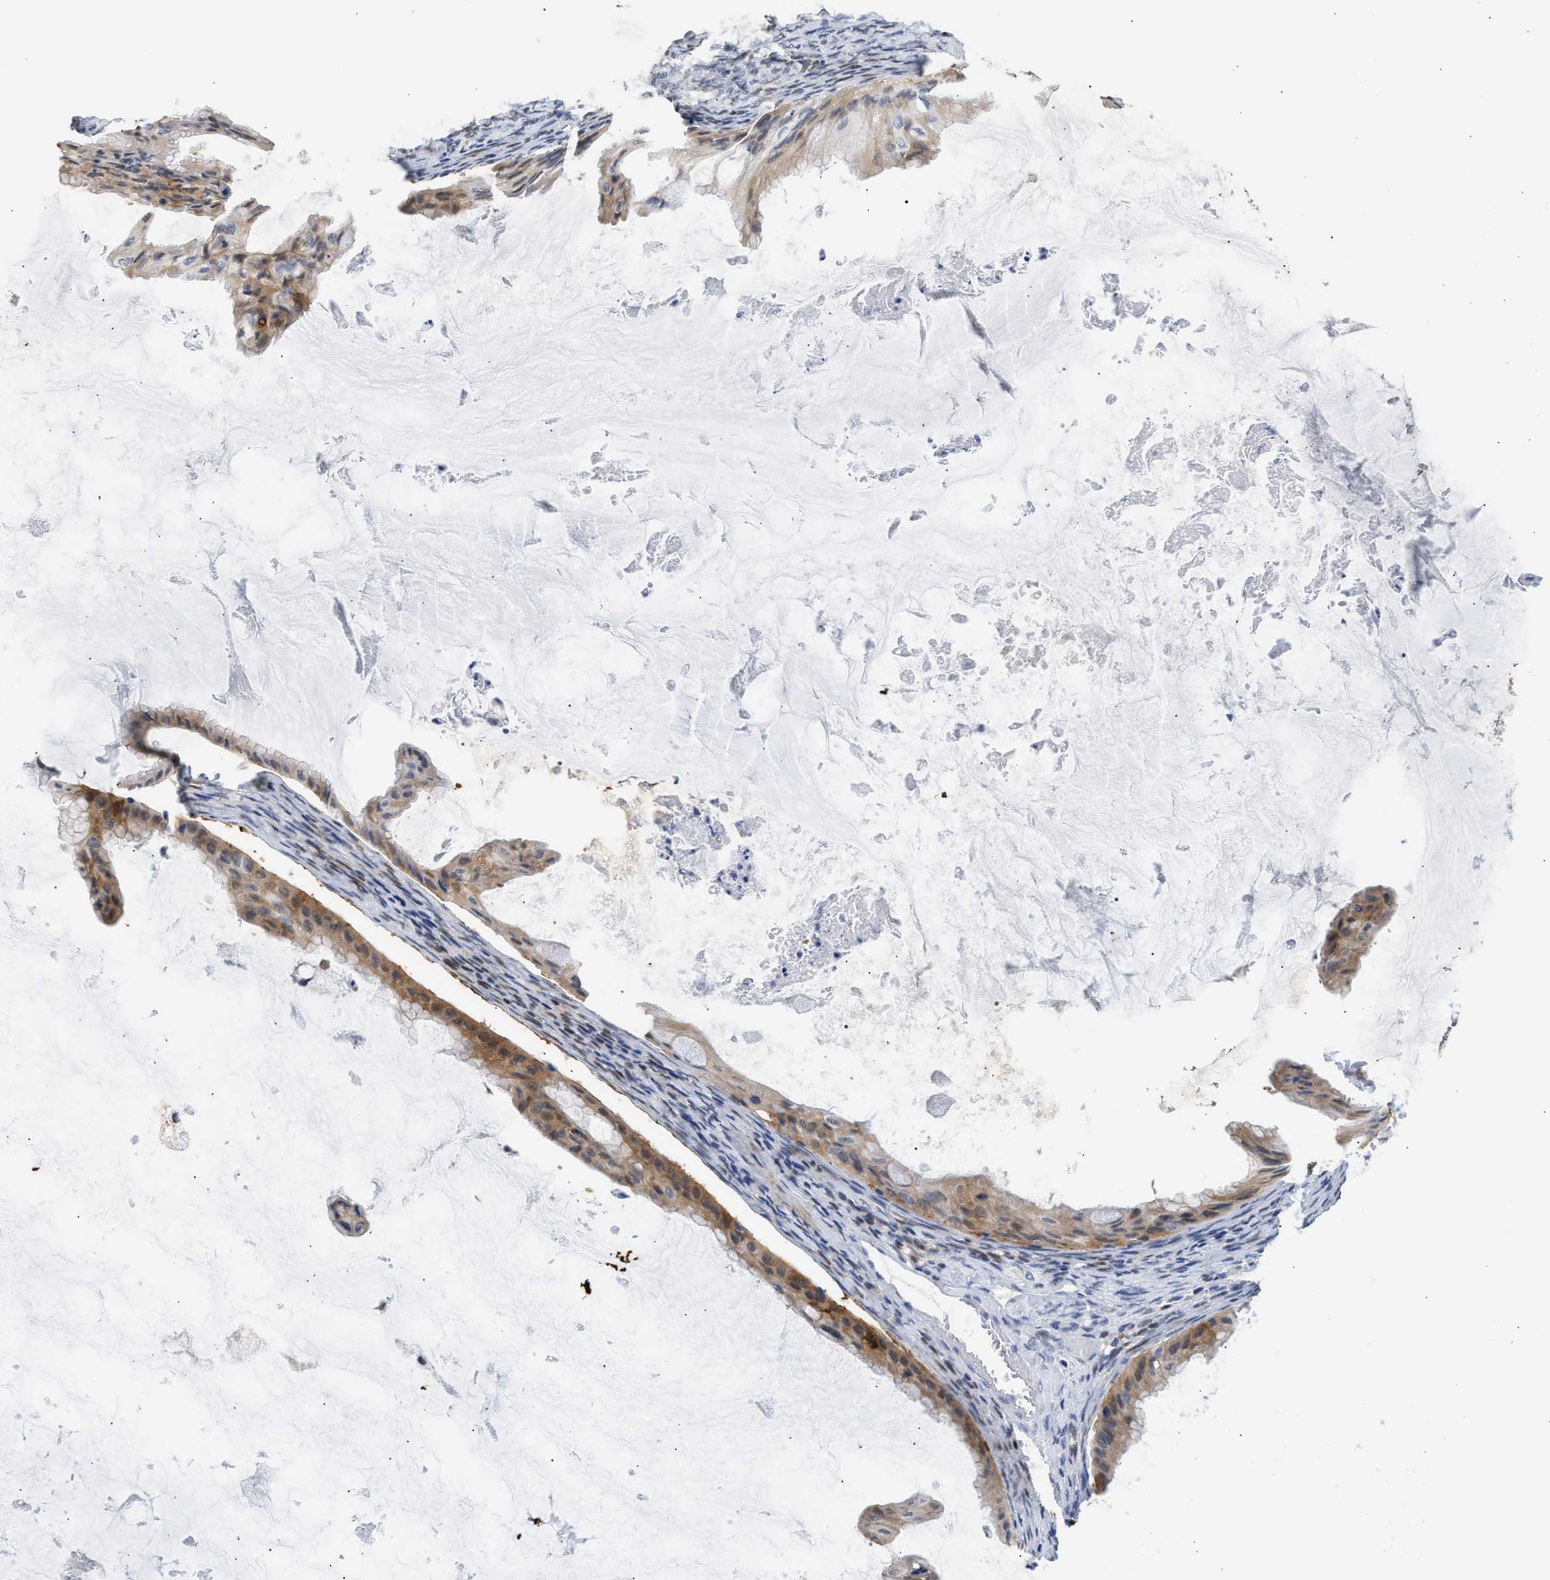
{"staining": {"intensity": "moderate", "quantity": "<25%", "location": "cytoplasmic/membranous"}, "tissue": "ovarian cancer", "cell_type": "Tumor cells", "image_type": "cancer", "snomed": [{"axis": "morphology", "description": "Cystadenocarcinoma, mucinous, NOS"}, {"axis": "topography", "description": "Ovary"}], "caption": "Immunohistochemical staining of ovarian cancer demonstrates low levels of moderate cytoplasmic/membranous expression in approximately <25% of tumor cells. (DAB (3,3'-diaminobenzidine) IHC with brightfield microscopy, high magnification).", "gene": "PPM1L", "patient": {"sex": "female", "age": 61}}